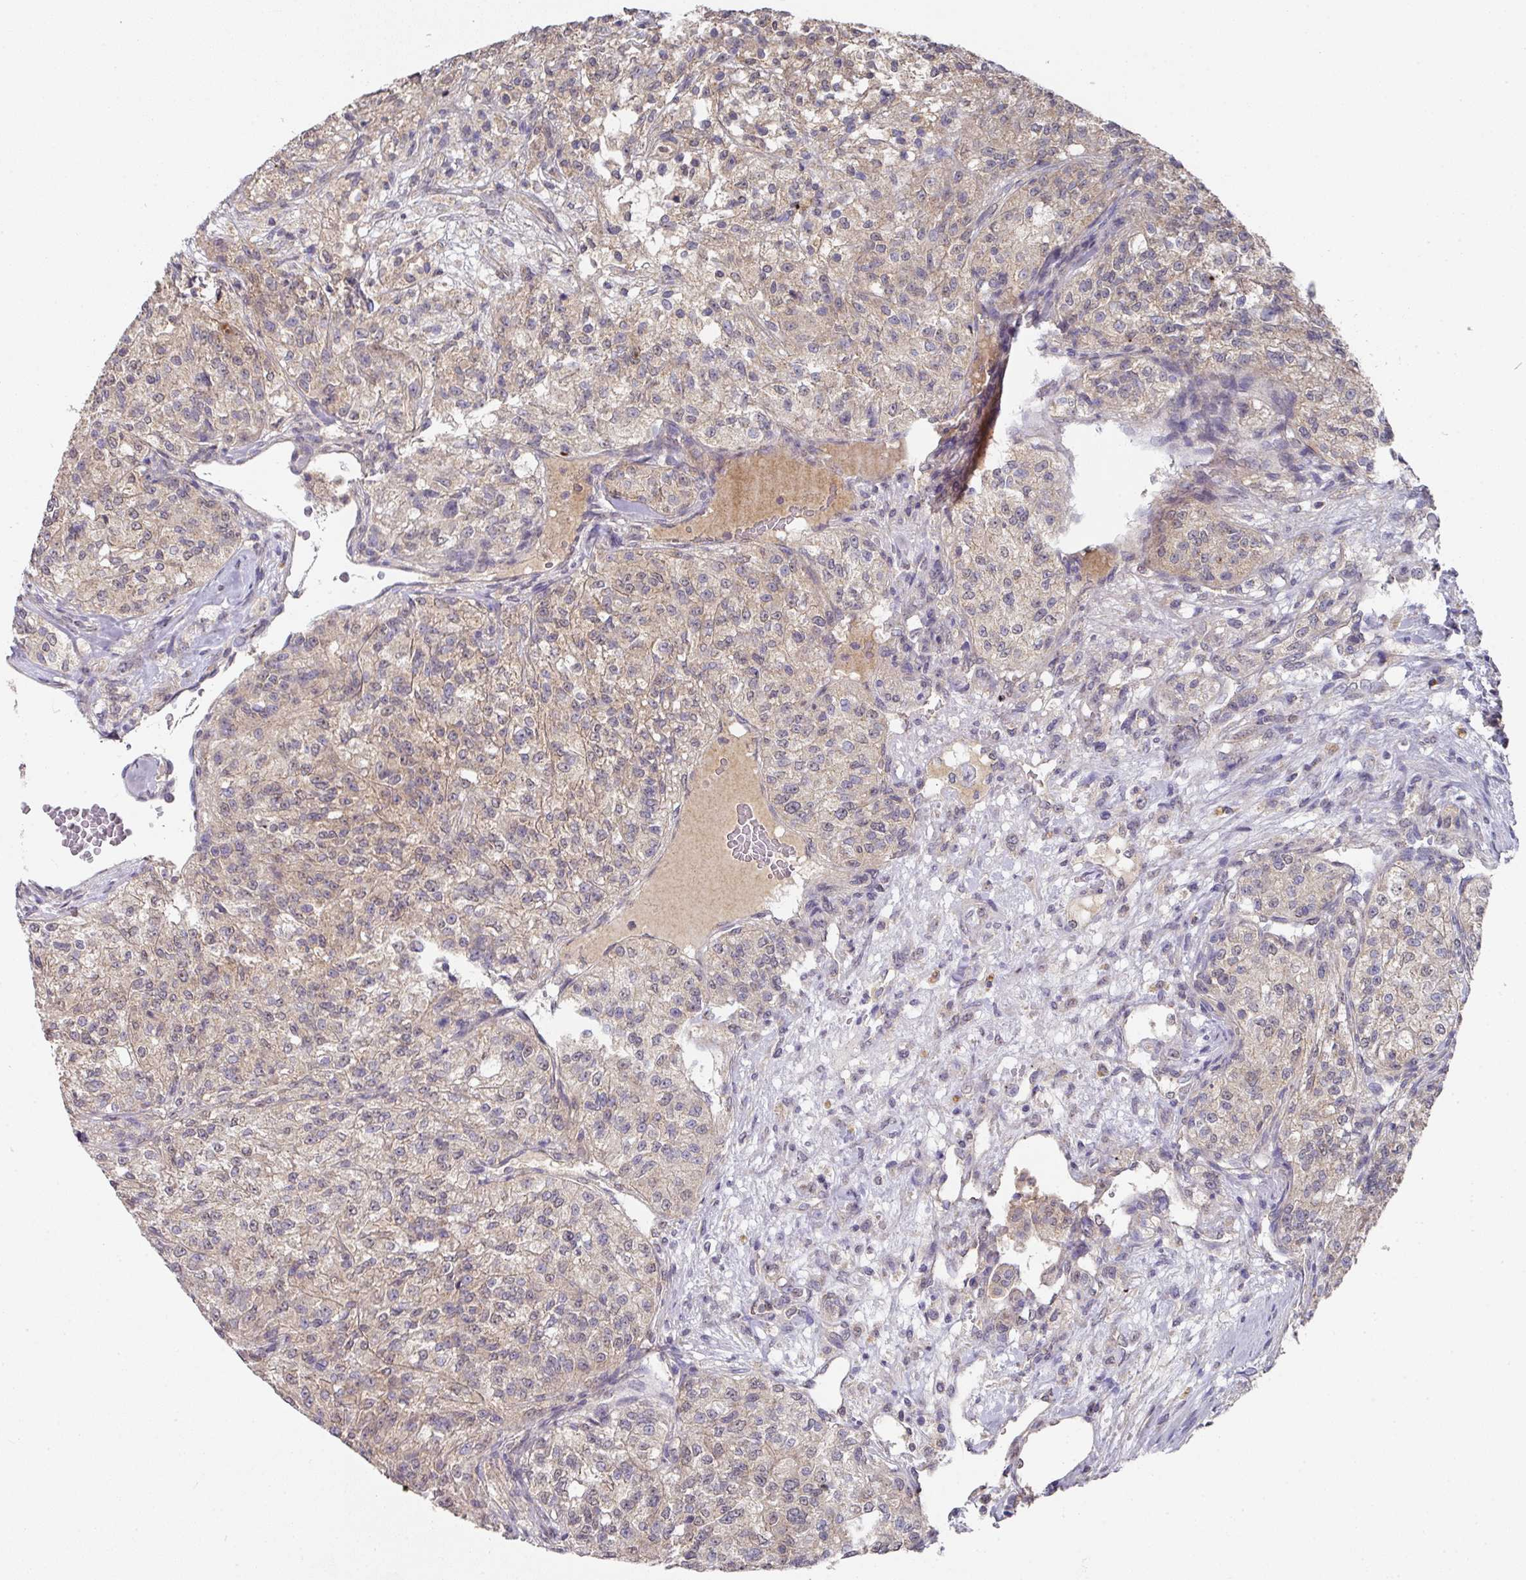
{"staining": {"intensity": "weak", "quantity": "25%-75%", "location": "cytoplasmic/membranous"}, "tissue": "renal cancer", "cell_type": "Tumor cells", "image_type": "cancer", "snomed": [{"axis": "morphology", "description": "Adenocarcinoma, NOS"}, {"axis": "topography", "description": "Kidney"}], "caption": "A photomicrograph of adenocarcinoma (renal) stained for a protein displays weak cytoplasmic/membranous brown staining in tumor cells.", "gene": "EXTL3", "patient": {"sex": "female", "age": 63}}